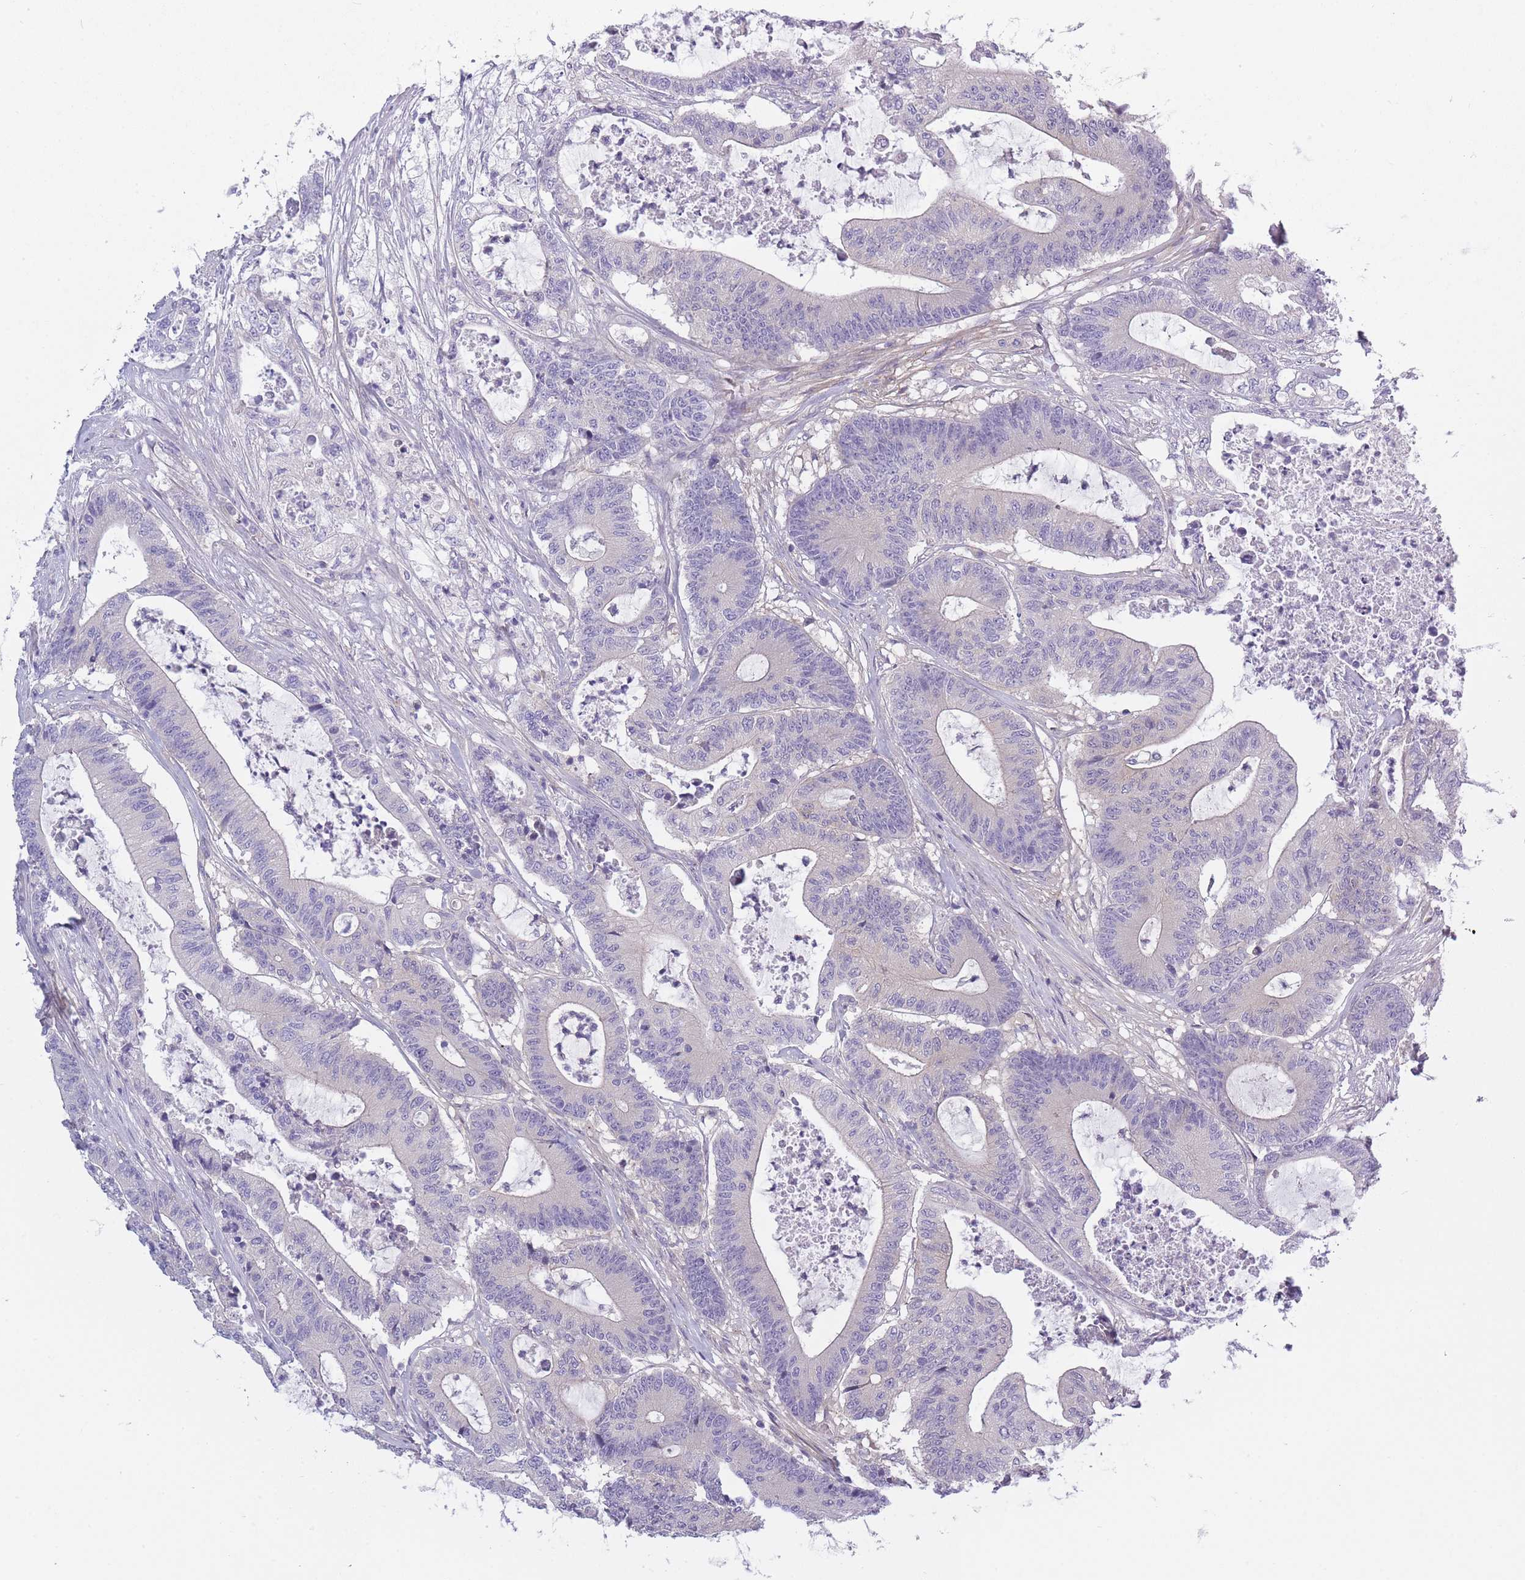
{"staining": {"intensity": "negative", "quantity": "none", "location": "none"}, "tissue": "colorectal cancer", "cell_type": "Tumor cells", "image_type": "cancer", "snomed": [{"axis": "morphology", "description": "Adenocarcinoma, NOS"}, {"axis": "topography", "description": "Colon"}], "caption": "Immunohistochemistry of colorectal adenocarcinoma exhibits no positivity in tumor cells.", "gene": "AP3M2", "patient": {"sex": "female", "age": 84}}